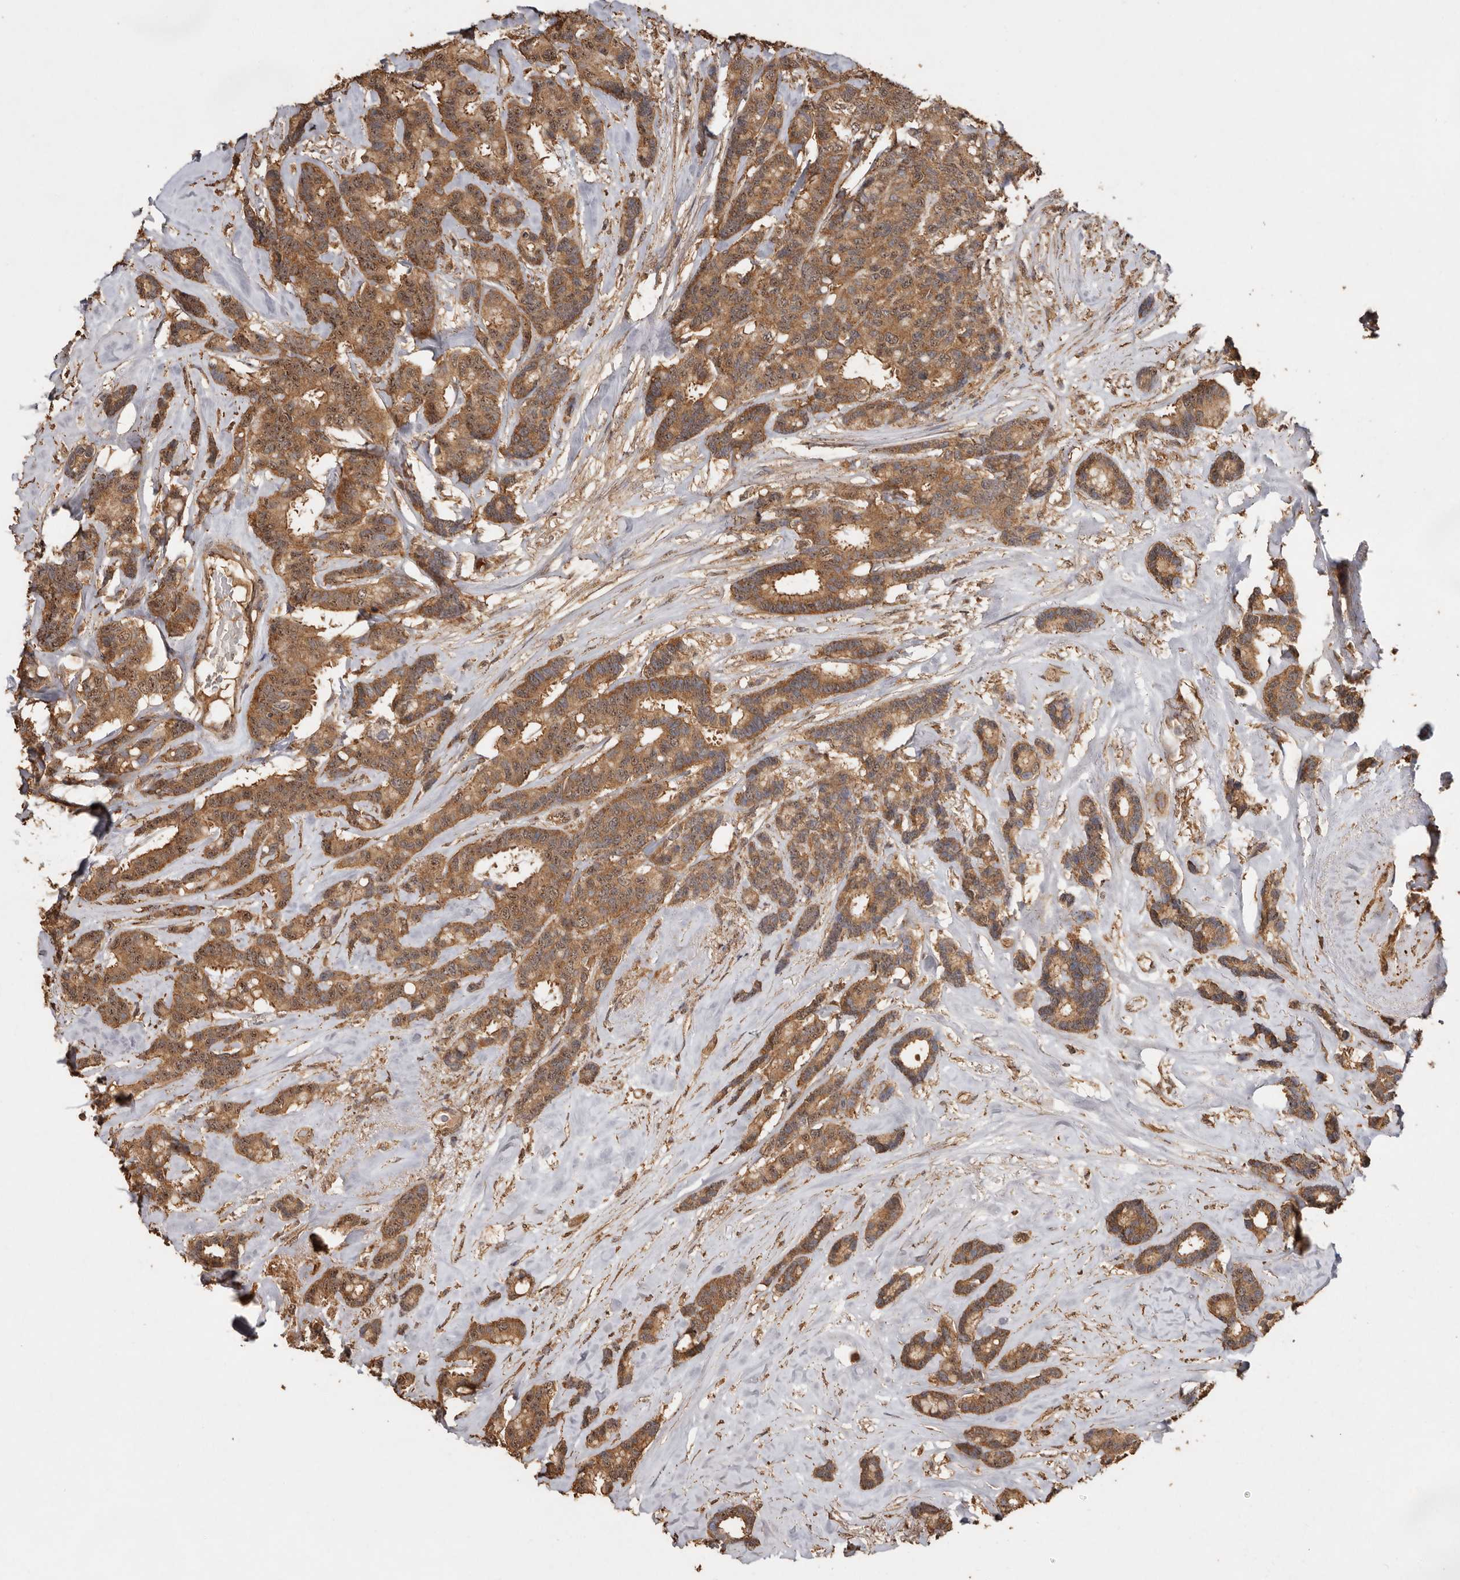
{"staining": {"intensity": "moderate", "quantity": ">75%", "location": "cytoplasmic/membranous,nuclear"}, "tissue": "breast cancer", "cell_type": "Tumor cells", "image_type": "cancer", "snomed": [{"axis": "morphology", "description": "Duct carcinoma"}, {"axis": "topography", "description": "Breast"}], "caption": "An image showing moderate cytoplasmic/membranous and nuclear staining in about >75% of tumor cells in breast cancer (invasive ductal carcinoma), as visualized by brown immunohistochemical staining.", "gene": "RWDD1", "patient": {"sex": "female", "age": 87}}